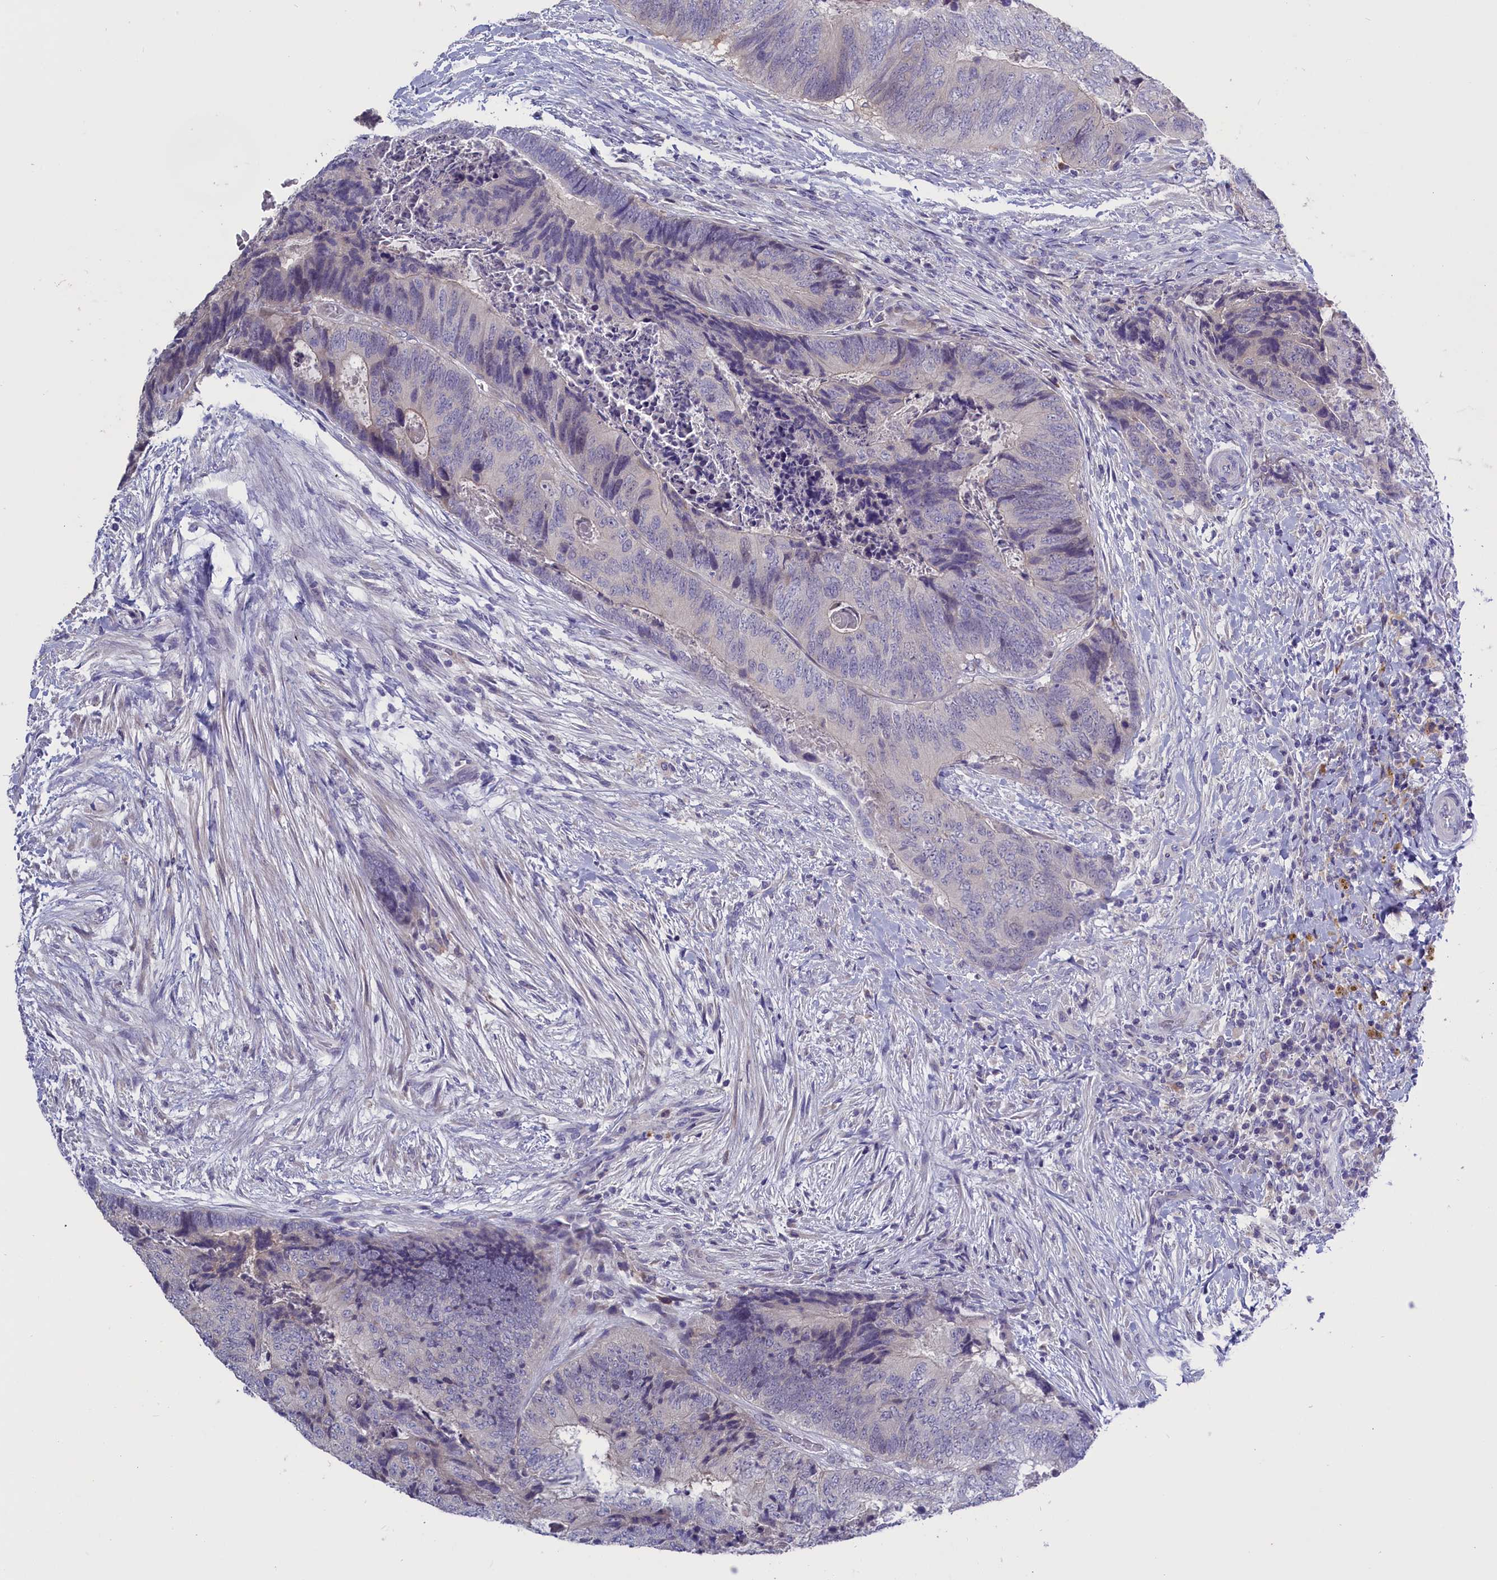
{"staining": {"intensity": "negative", "quantity": "none", "location": "none"}, "tissue": "colorectal cancer", "cell_type": "Tumor cells", "image_type": "cancer", "snomed": [{"axis": "morphology", "description": "Adenocarcinoma, NOS"}, {"axis": "topography", "description": "Colon"}], "caption": "This is an immunohistochemistry (IHC) histopathology image of human colorectal cancer. There is no staining in tumor cells.", "gene": "ENPP6", "patient": {"sex": "female", "age": 67}}